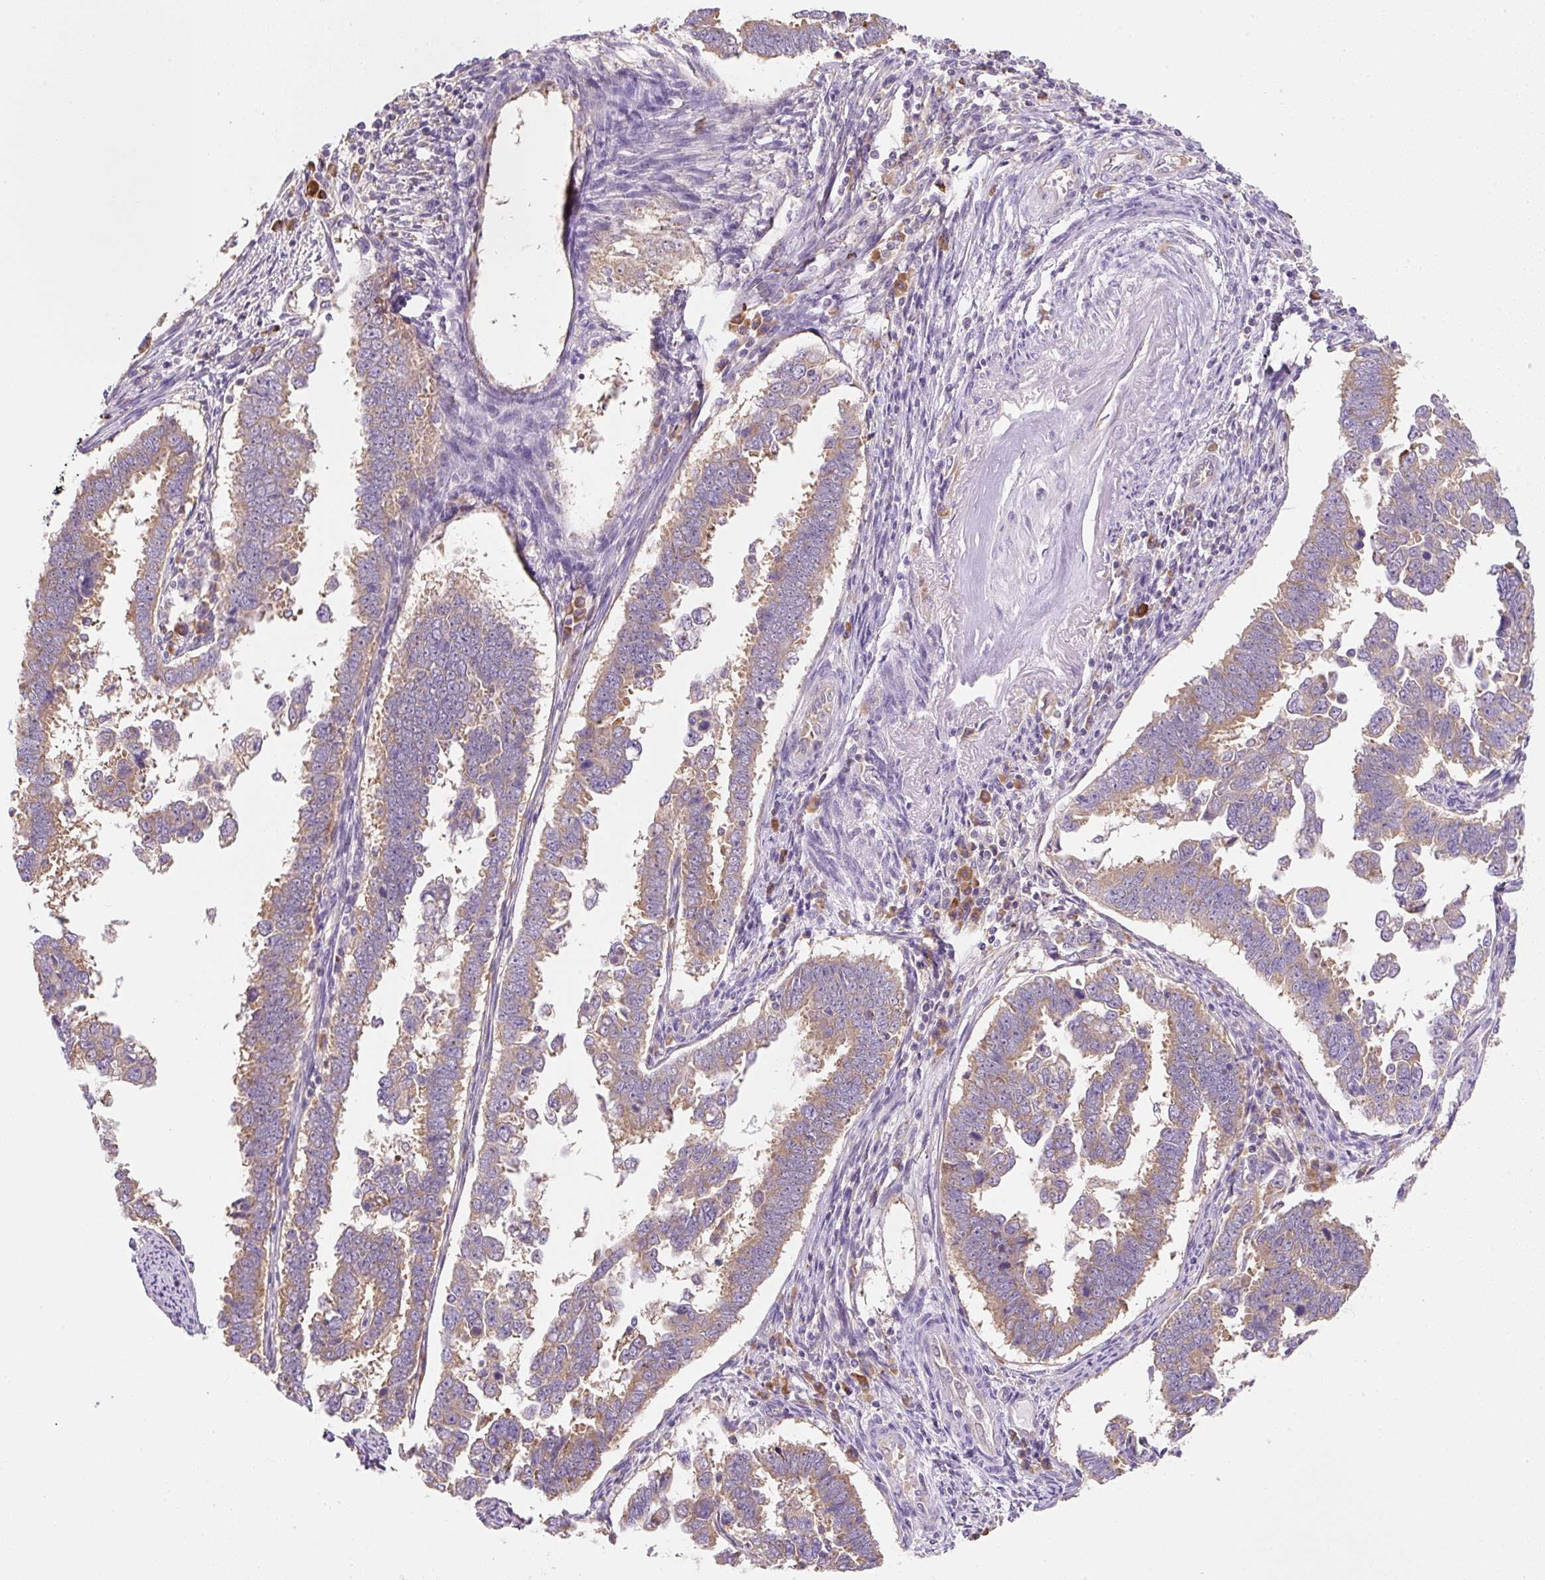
{"staining": {"intensity": "moderate", "quantity": ">75%", "location": "cytoplasmic/membranous"}, "tissue": "endometrial cancer", "cell_type": "Tumor cells", "image_type": "cancer", "snomed": [{"axis": "morphology", "description": "Adenocarcinoma, NOS"}, {"axis": "topography", "description": "Endometrium"}], "caption": "The photomicrograph displays immunohistochemical staining of endometrial cancer (adenocarcinoma). There is moderate cytoplasmic/membranous staining is present in approximately >75% of tumor cells.", "gene": "RPL18A", "patient": {"sex": "female", "age": 75}}